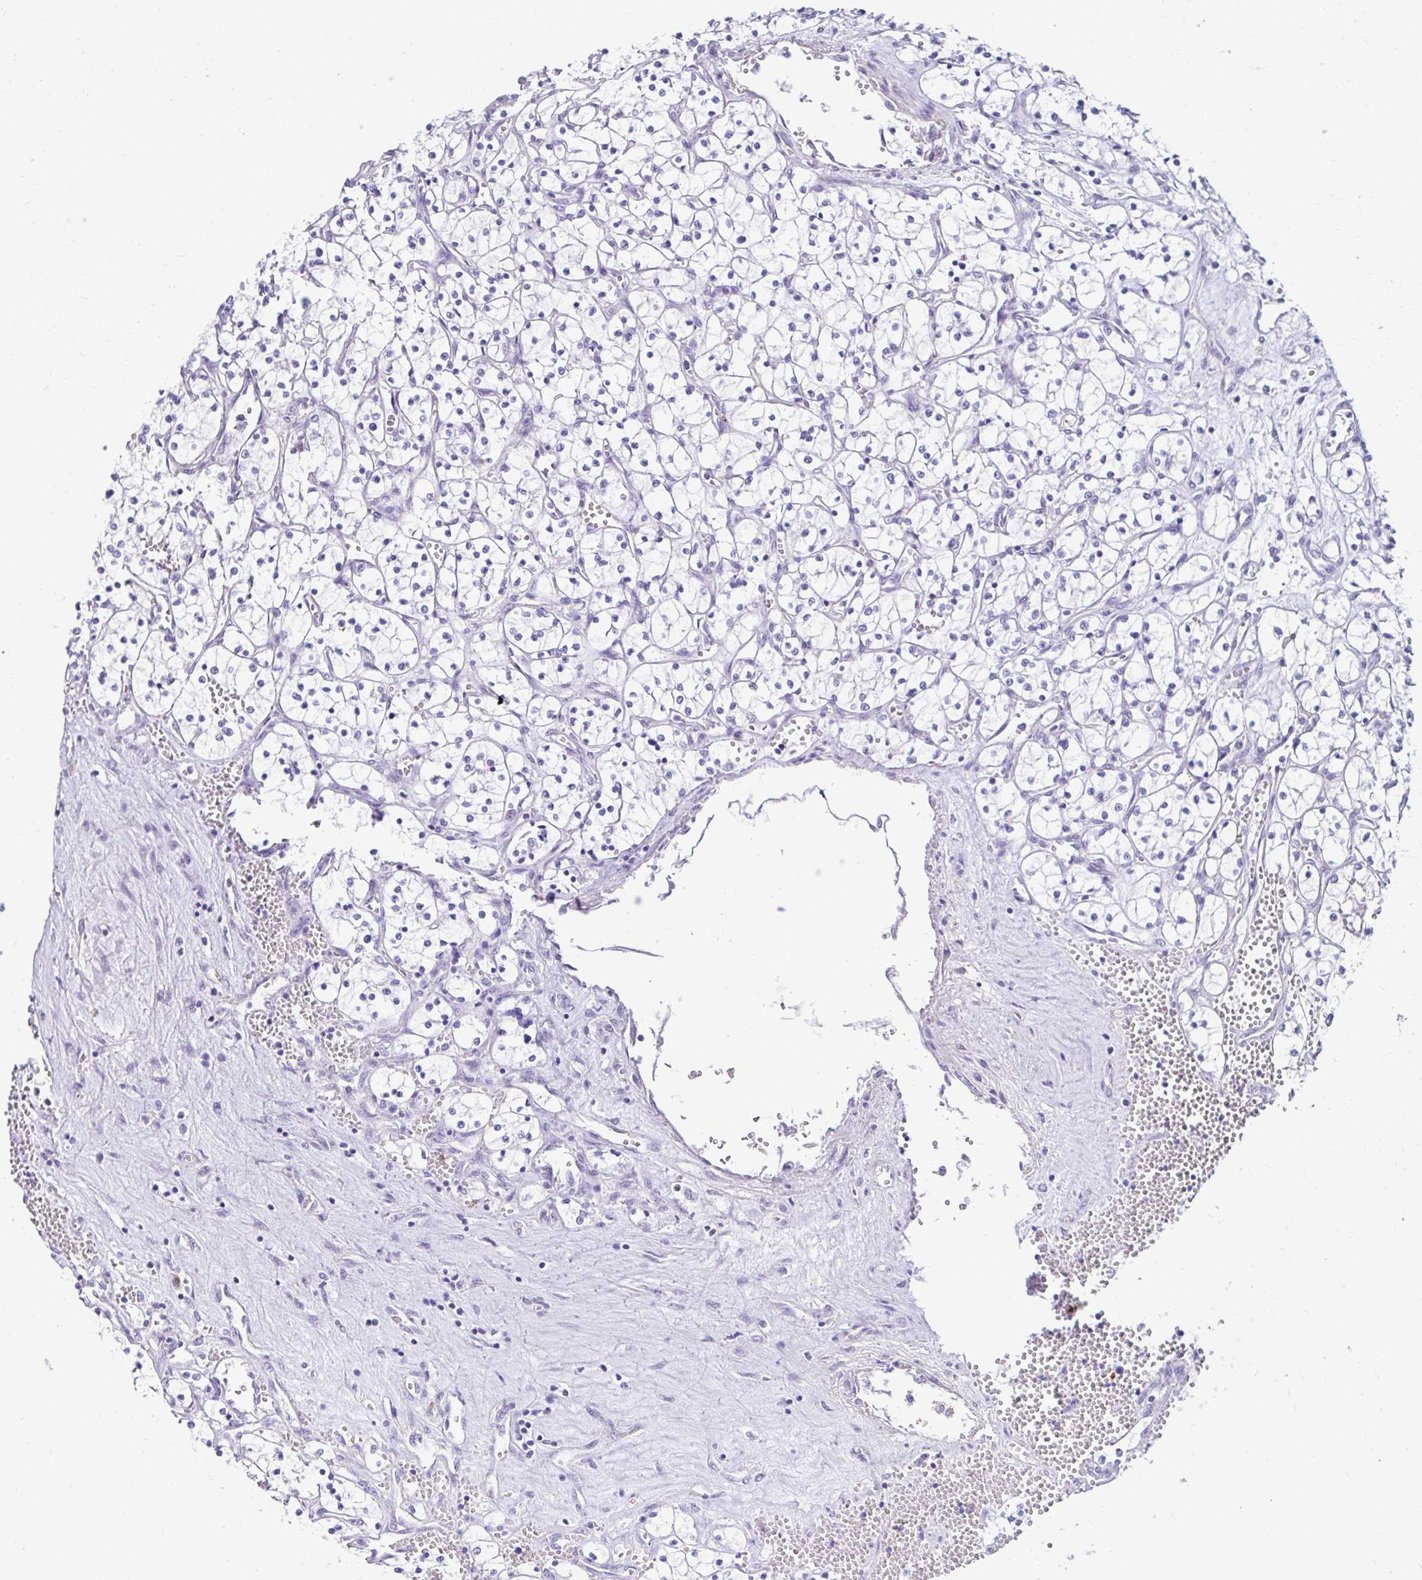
{"staining": {"intensity": "negative", "quantity": "none", "location": "none"}, "tissue": "renal cancer", "cell_type": "Tumor cells", "image_type": "cancer", "snomed": [{"axis": "morphology", "description": "Adenocarcinoma, NOS"}, {"axis": "topography", "description": "Kidney"}], "caption": "This micrograph is of renal cancer stained with immunohistochemistry to label a protein in brown with the nuclei are counter-stained blue. There is no staining in tumor cells. The staining is performed using DAB brown chromogen with nuclei counter-stained in using hematoxylin.", "gene": "DCAF17", "patient": {"sex": "female", "age": 69}}